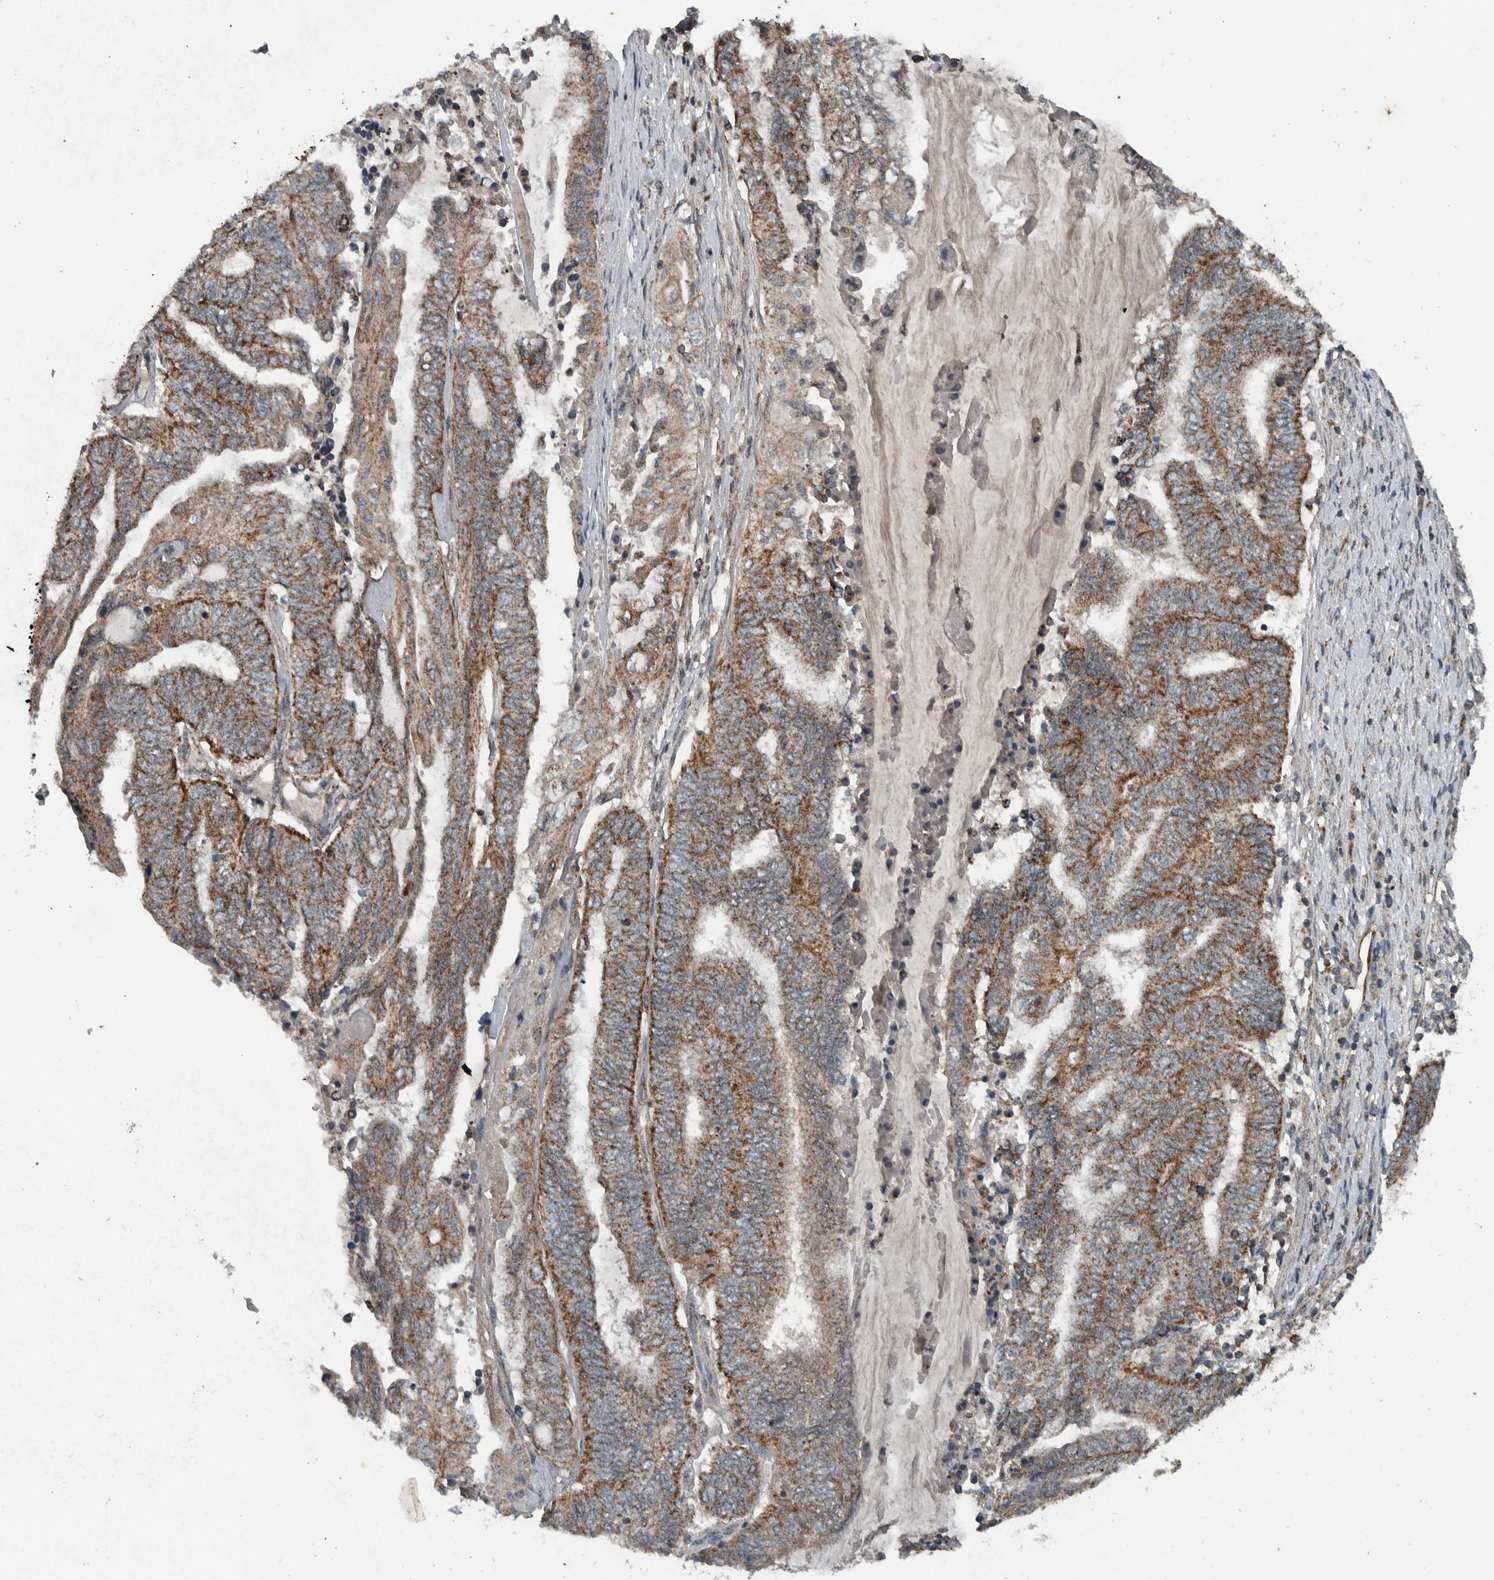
{"staining": {"intensity": "moderate", "quantity": ">75%", "location": "cytoplasmic/membranous"}, "tissue": "endometrial cancer", "cell_type": "Tumor cells", "image_type": "cancer", "snomed": [{"axis": "morphology", "description": "Adenocarcinoma, NOS"}, {"axis": "topography", "description": "Uterus"}, {"axis": "topography", "description": "Endometrium"}], "caption": "A brown stain labels moderate cytoplasmic/membranous staining of a protein in endometrial cancer tumor cells.", "gene": "IL6ST", "patient": {"sex": "female", "age": 70}}